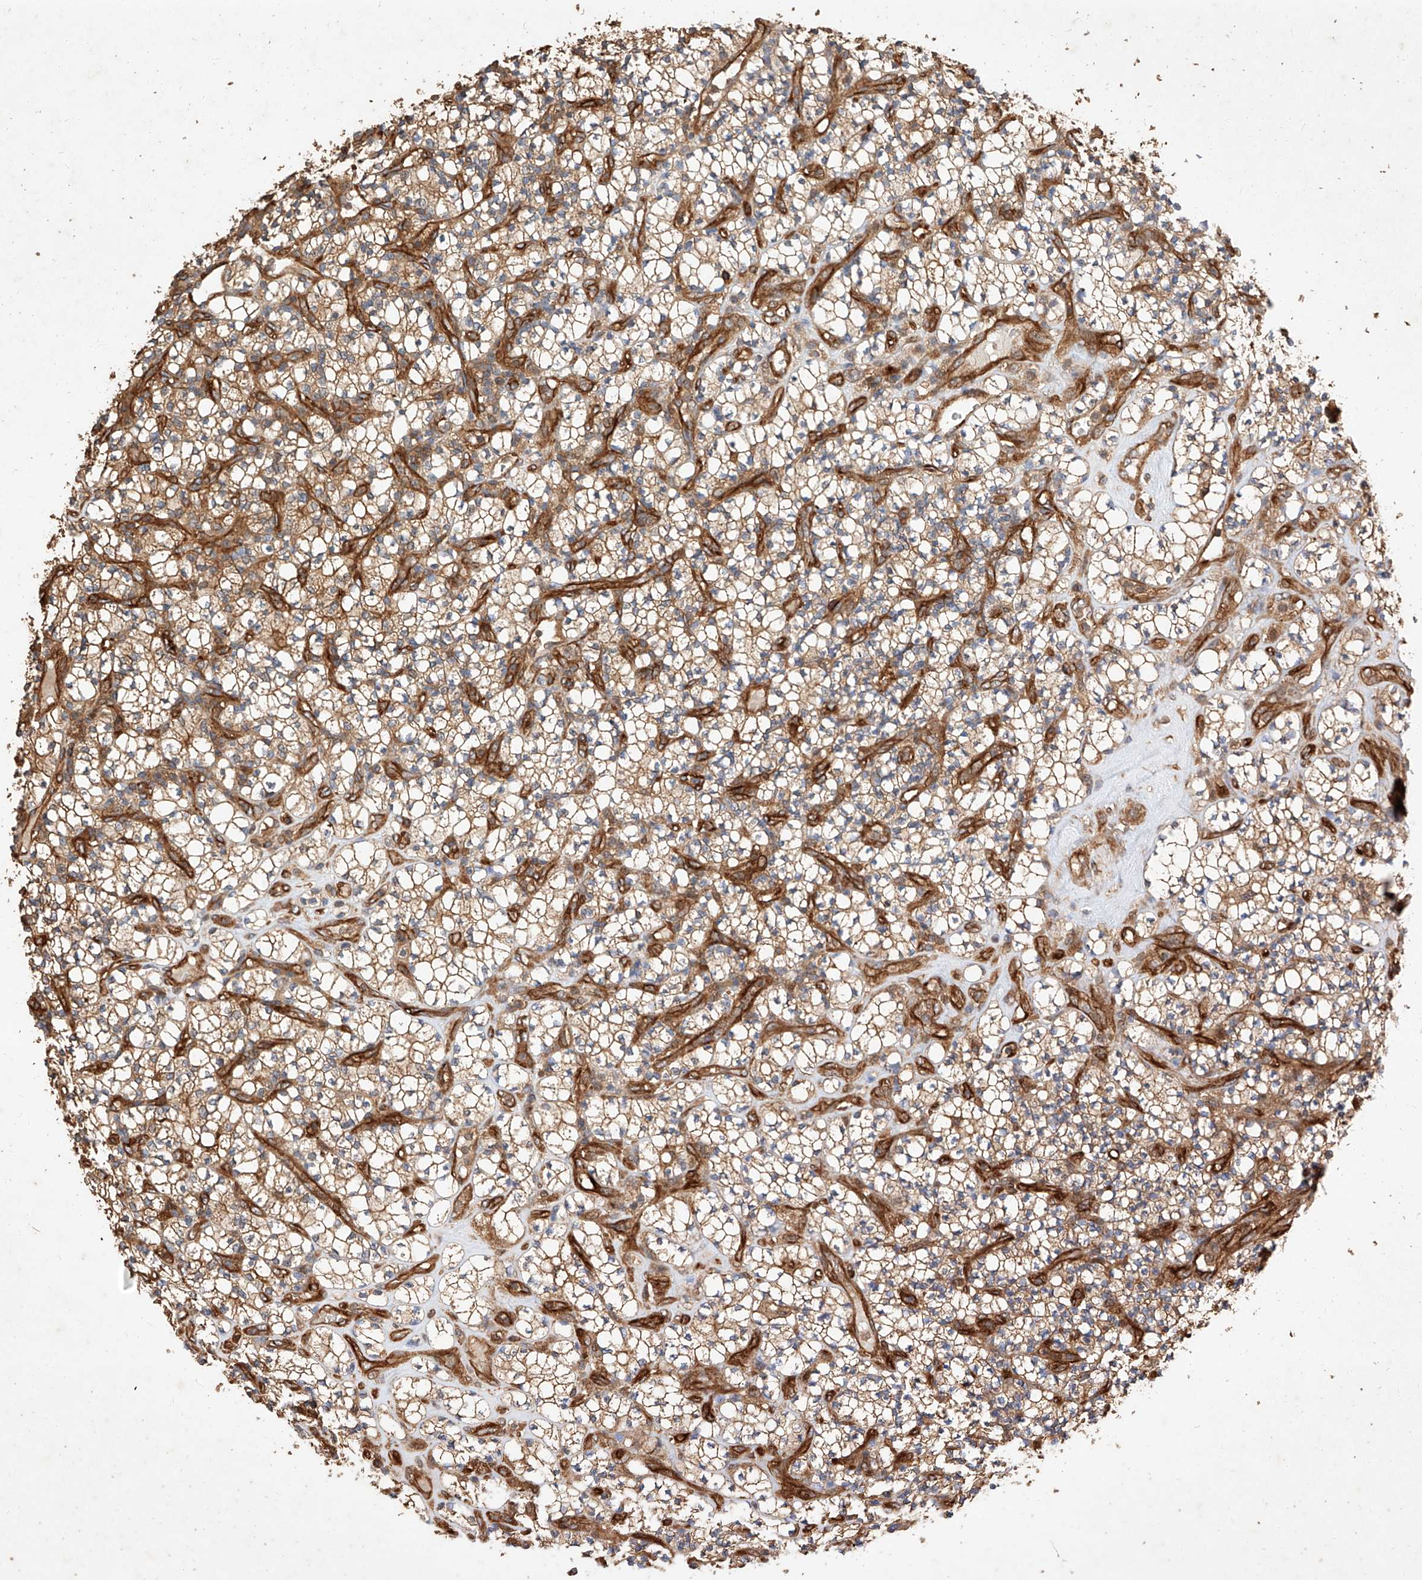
{"staining": {"intensity": "moderate", "quantity": ">75%", "location": "cytoplasmic/membranous"}, "tissue": "renal cancer", "cell_type": "Tumor cells", "image_type": "cancer", "snomed": [{"axis": "morphology", "description": "Adenocarcinoma, NOS"}, {"axis": "topography", "description": "Kidney"}], "caption": "Moderate cytoplasmic/membranous positivity for a protein is seen in about >75% of tumor cells of renal cancer (adenocarcinoma) using immunohistochemistry (IHC).", "gene": "GHDC", "patient": {"sex": "male", "age": 77}}